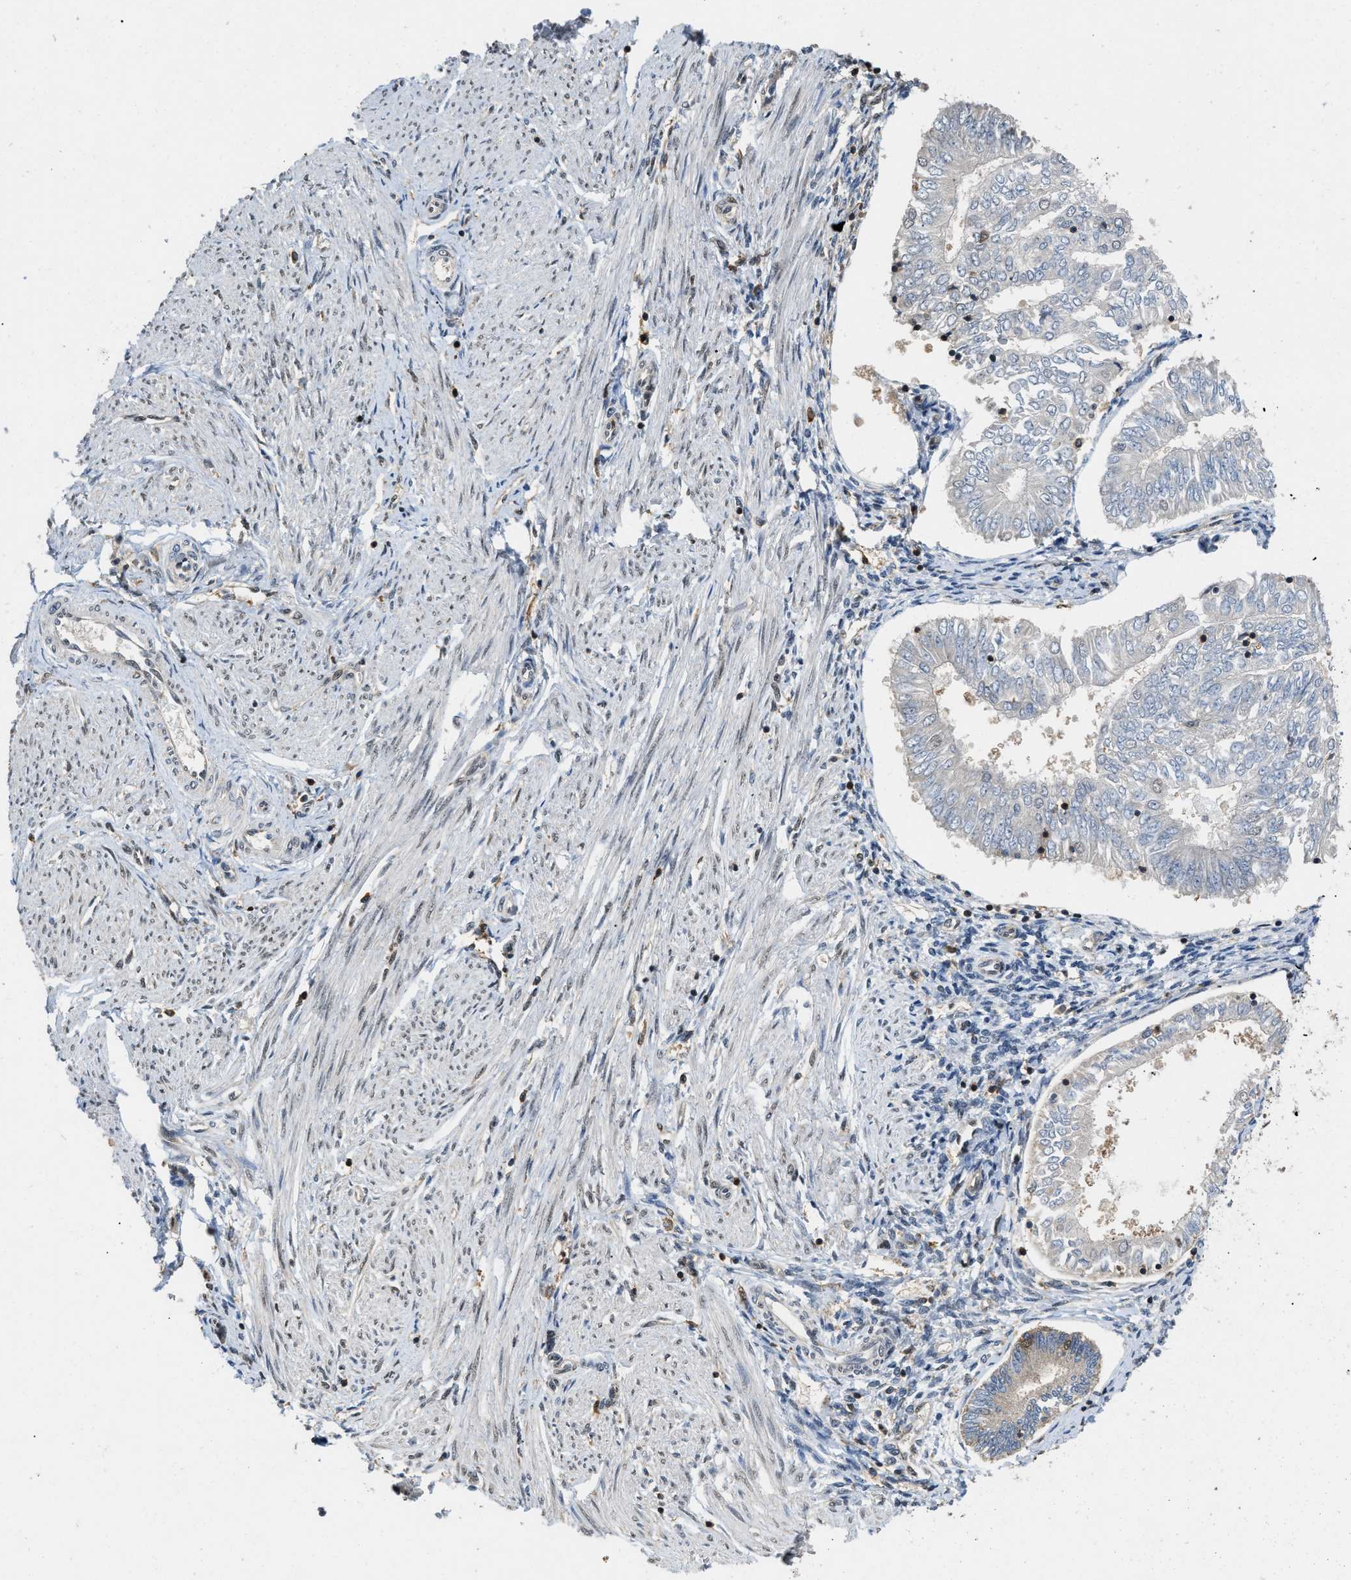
{"staining": {"intensity": "negative", "quantity": "none", "location": "none"}, "tissue": "endometrial cancer", "cell_type": "Tumor cells", "image_type": "cancer", "snomed": [{"axis": "morphology", "description": "Adenocarcinoma, NOS"}, {"axis": "topography", "description": "Endometrium"}], "caption": "A histopathology image of human endometrial cancer is negative for staining in tumor cells. The staining is performed using DAB brown chromogen with nuclei counter-stained in using hematoxylin.", "gene": "ATF7IP", "patient": {"sex": "female", "age": 53}}